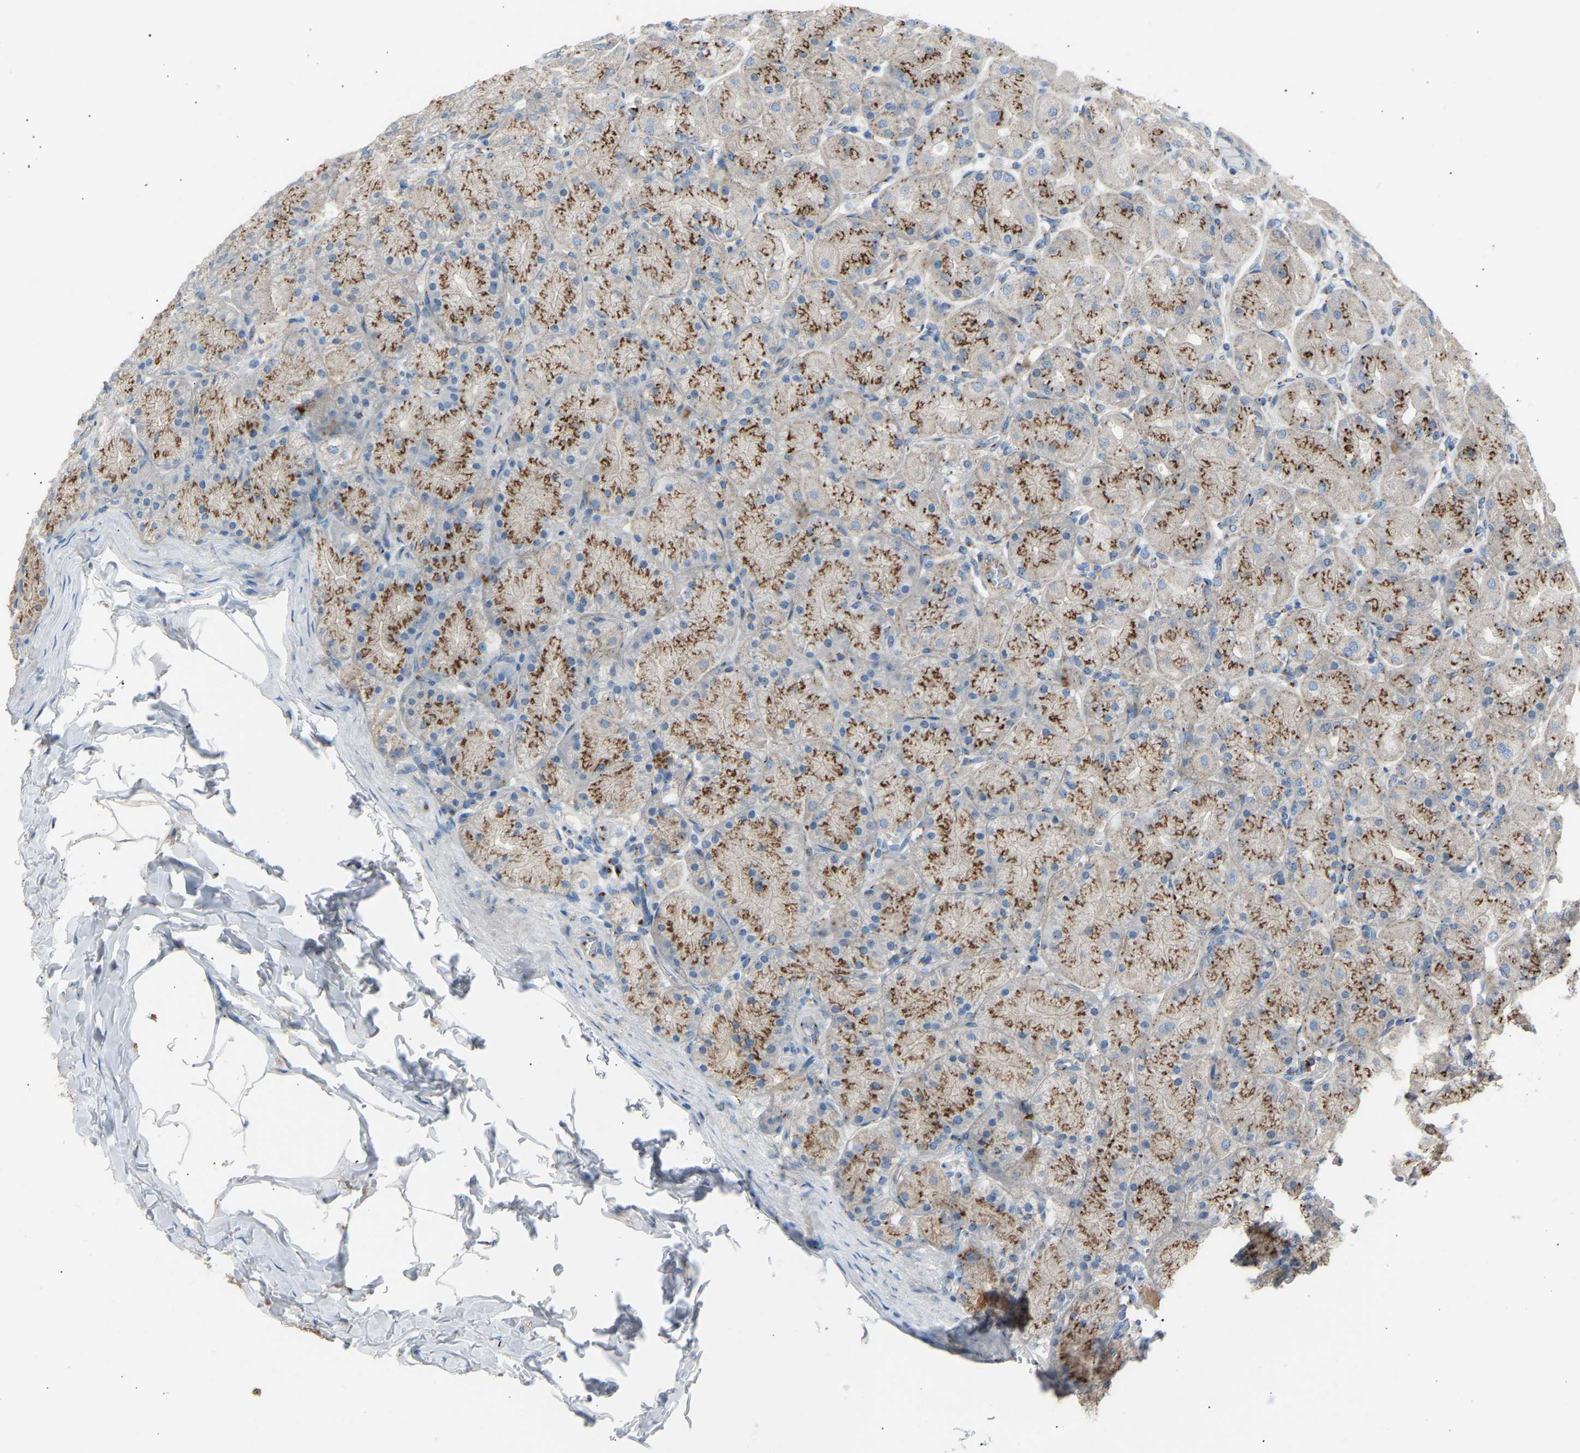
{"staining": {"intensity": "moderate", "quantity": "25%-75%", "location": "cytoplasmic/membranous"}, "tissue": "stomach", "cell_type": "Glandular cells", "image_type": "normal", "snomed": [{"axis": "morphology", "description": "Normal tissue, NOS"}, {"axis": "topography", "description": "Stomach, upper"}], "caption": "An immunohistochemistry (IHC) micrograph of unremarkable tissue is shown. Protein staining in brown labels moderate cytoplasmic/membranous positivity in stomach within glandular cells. Nuclei are stained in blue.", "gene": "CYREN", "patient": {"sex": "female", "age": 56}}